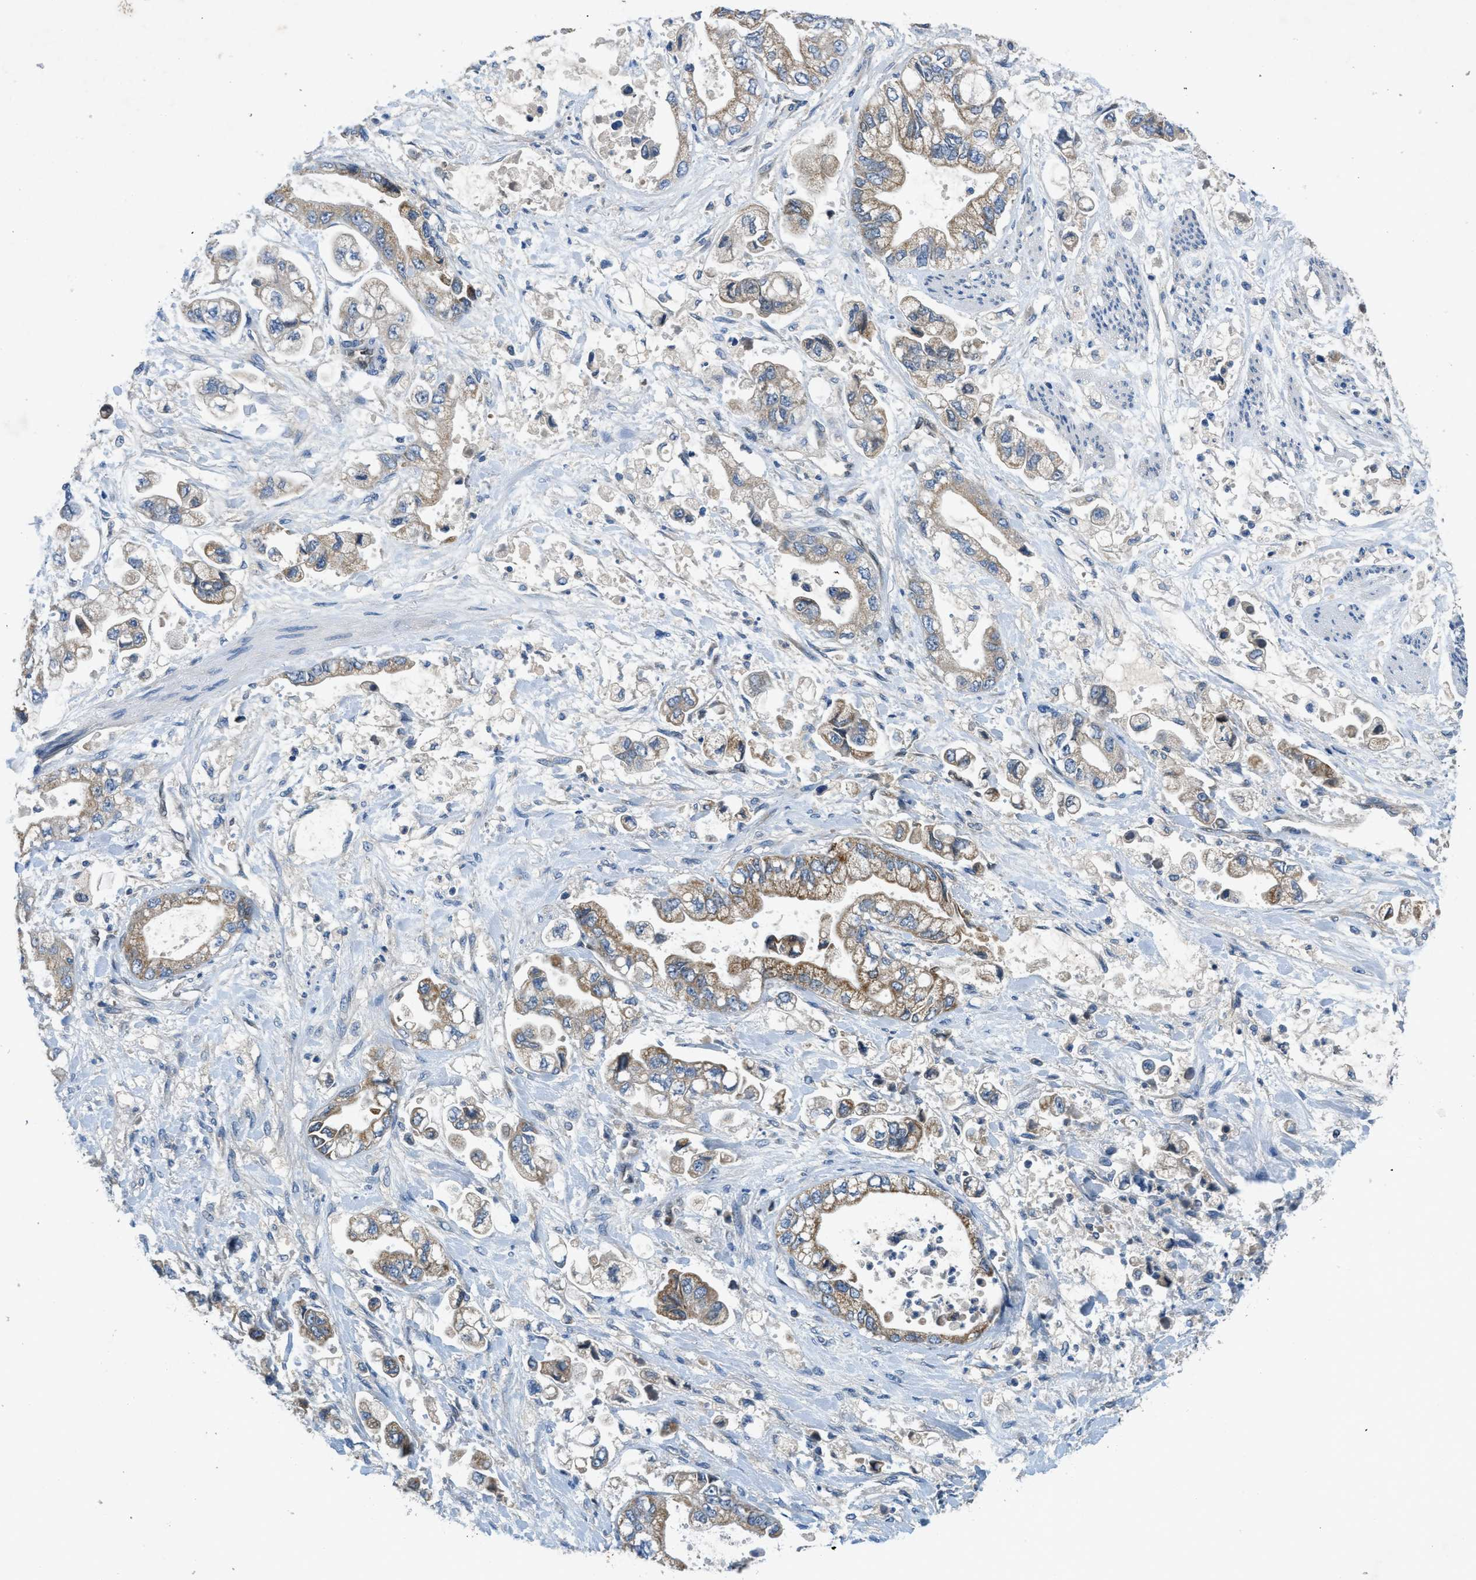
{"staining": {"intensity": "moderate", "quantity": ">75%", "location": "cytoplasmic/membranous"}, "tissue": "stomach cancer", "cell_type": "Tumor cells", "image_type": "cancer", "snomed": [{"axis": "morphology", "description": "Normal tissue, NOS"}, {"axis": "morphology", "description": "Adenocarcinoma, NOS"}, {"axis": "topography", "description": "Stomach"}], "caption": "A brown stain highlights moderate cytoplasmic/membranous positivity of a protein in human stomach cancer tumor cells.", "gene": "PNKD", "patient": {"sex": "male", "age": 62}}